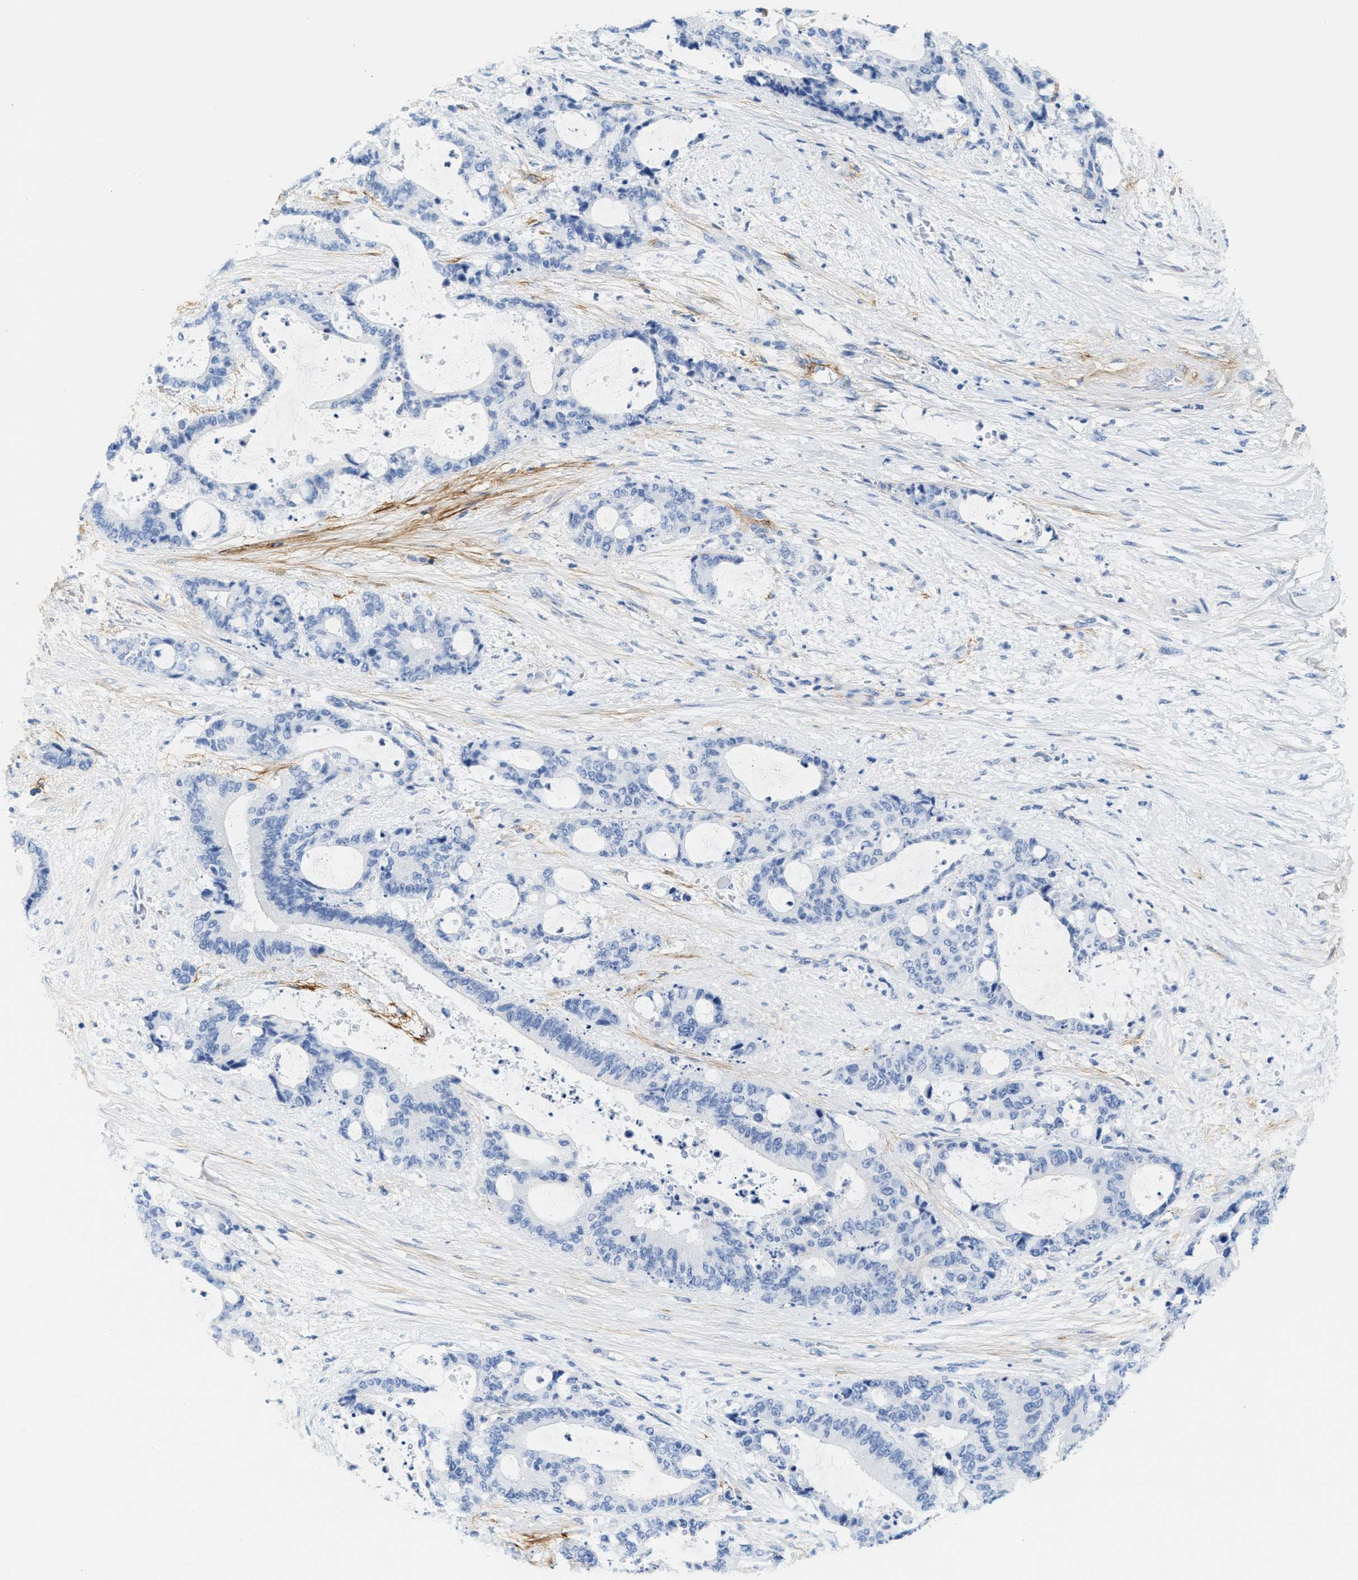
{"staining": {"intensity": "negative", "quantity": "none", "location": "none"}, "tissue": "liver cancer", "cell_type": "Tumor cells", "image_type": "cancer", "snomed": [{"axis": "morphology", "description": "Normal tissue, NOS"}, {"axis": "morphology", "description": "Cholangiocarcinoma"}, {"axis": "topography", "description": "Liver"}, {"axis": "topography", "description": "Peripheral nerve tissue"}], "caption": "Immunohistochemistry photomicrograph of neoplastic tissue: human liver cholangiocarcinoma stained with DAB exhibits no significant protein positivity in tumor cells.", "gene": "TNR", "patient": {"sex": "female", "age": 73}}